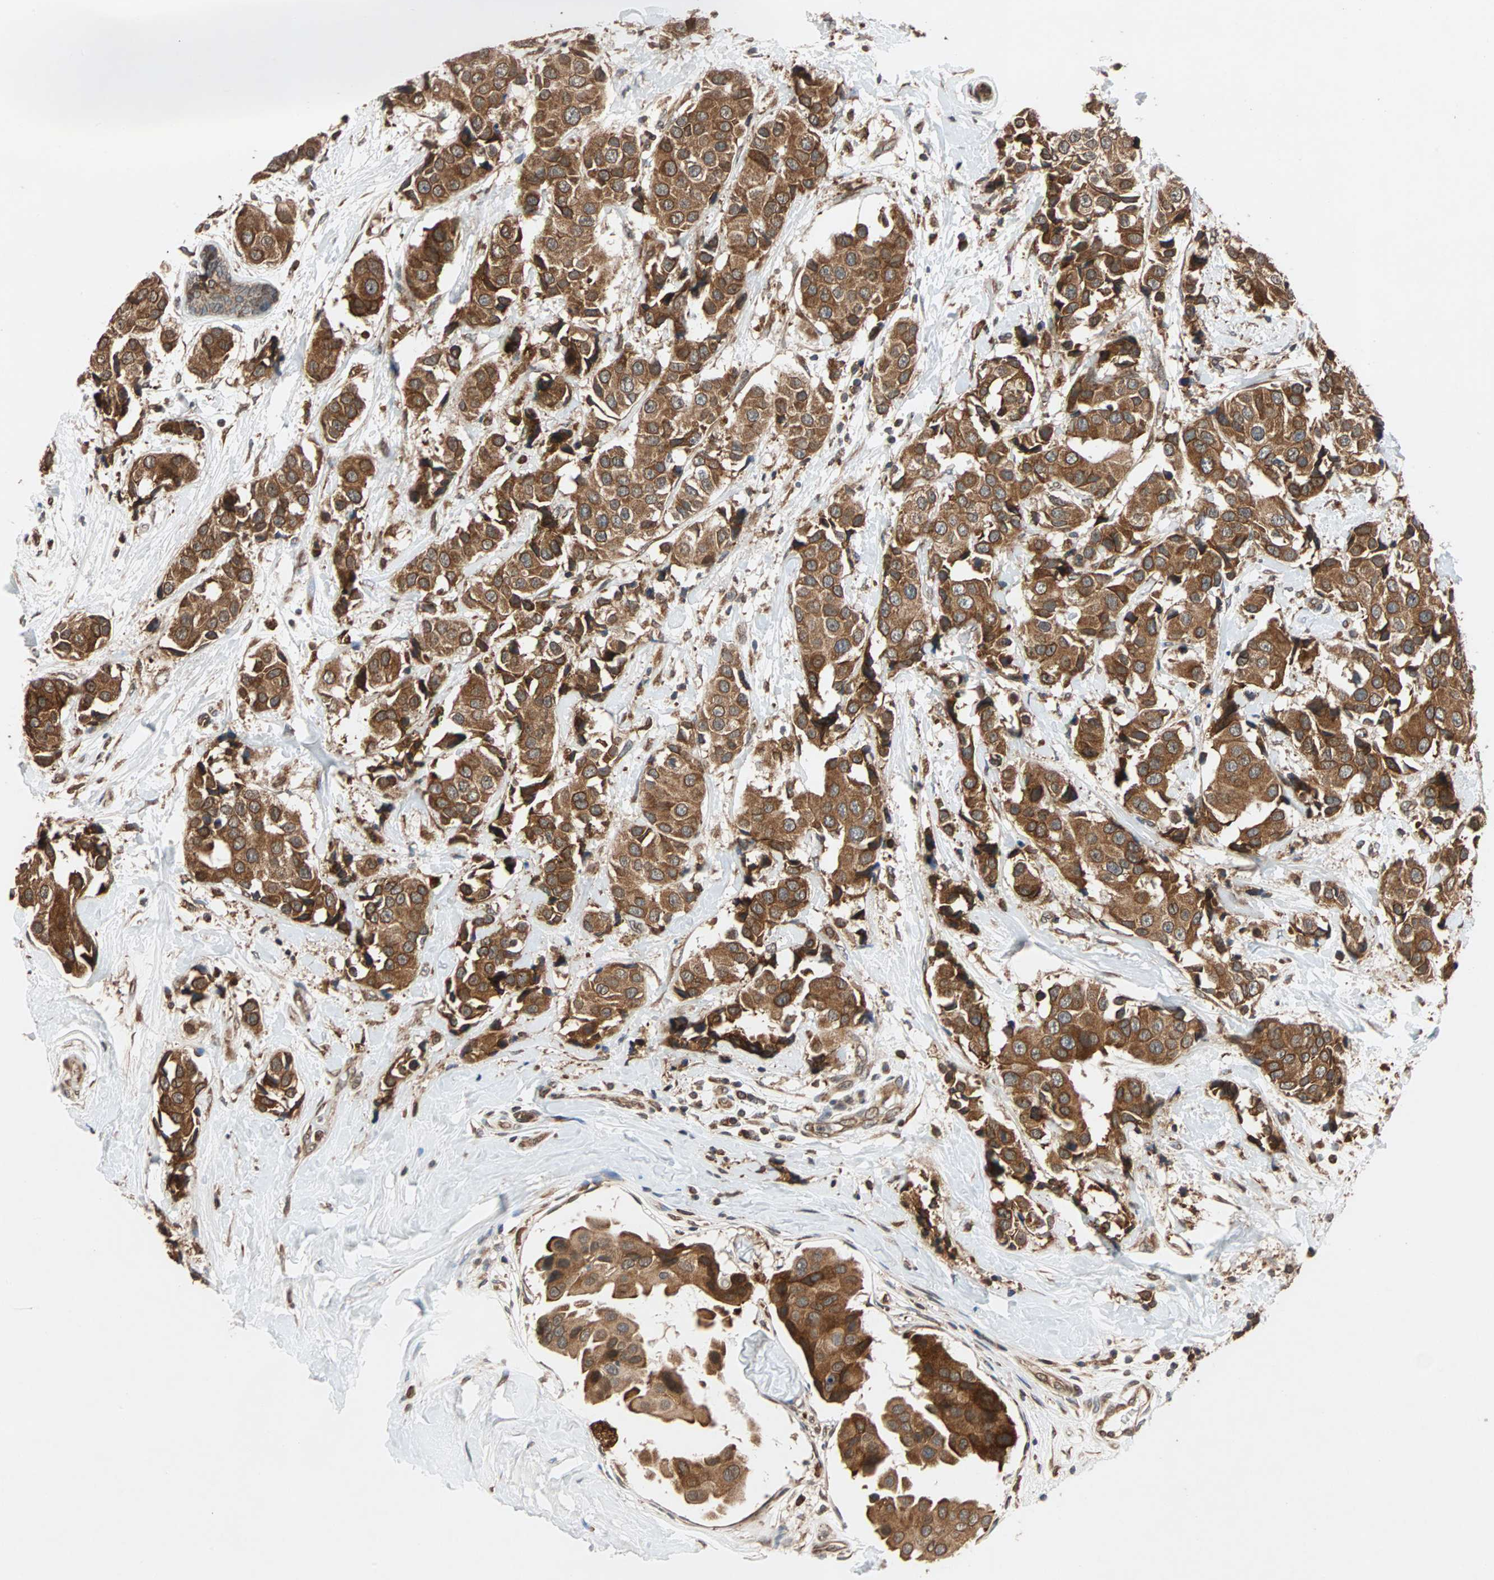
{"staining": {"intensity": "strong", "quantity": ">75%", "location": "cytoplasmic/membranous"}, "tissue": "breast cancer", "cell_type": "Tumor cells", "image_type": "cancer", "snomed": [{"axis": "morphology", "description": "Normal tissue, NOS"}, {"axis": "morphology", "description": "Duct carcinoma"}, {"axis": "topography", "description": "Breast"}], "caption": "Immunohistochemical staining of human breast invasive ductal carcinoma reveals strong cytoplasmic/membranous protein expression in about >75% of tumor cells. Immunohistochemistry (ihc) stains the protein in brown and the nuclei are stained blue.", "gene": "AUP1", "patient": {"sex": "female", "age": 39}}